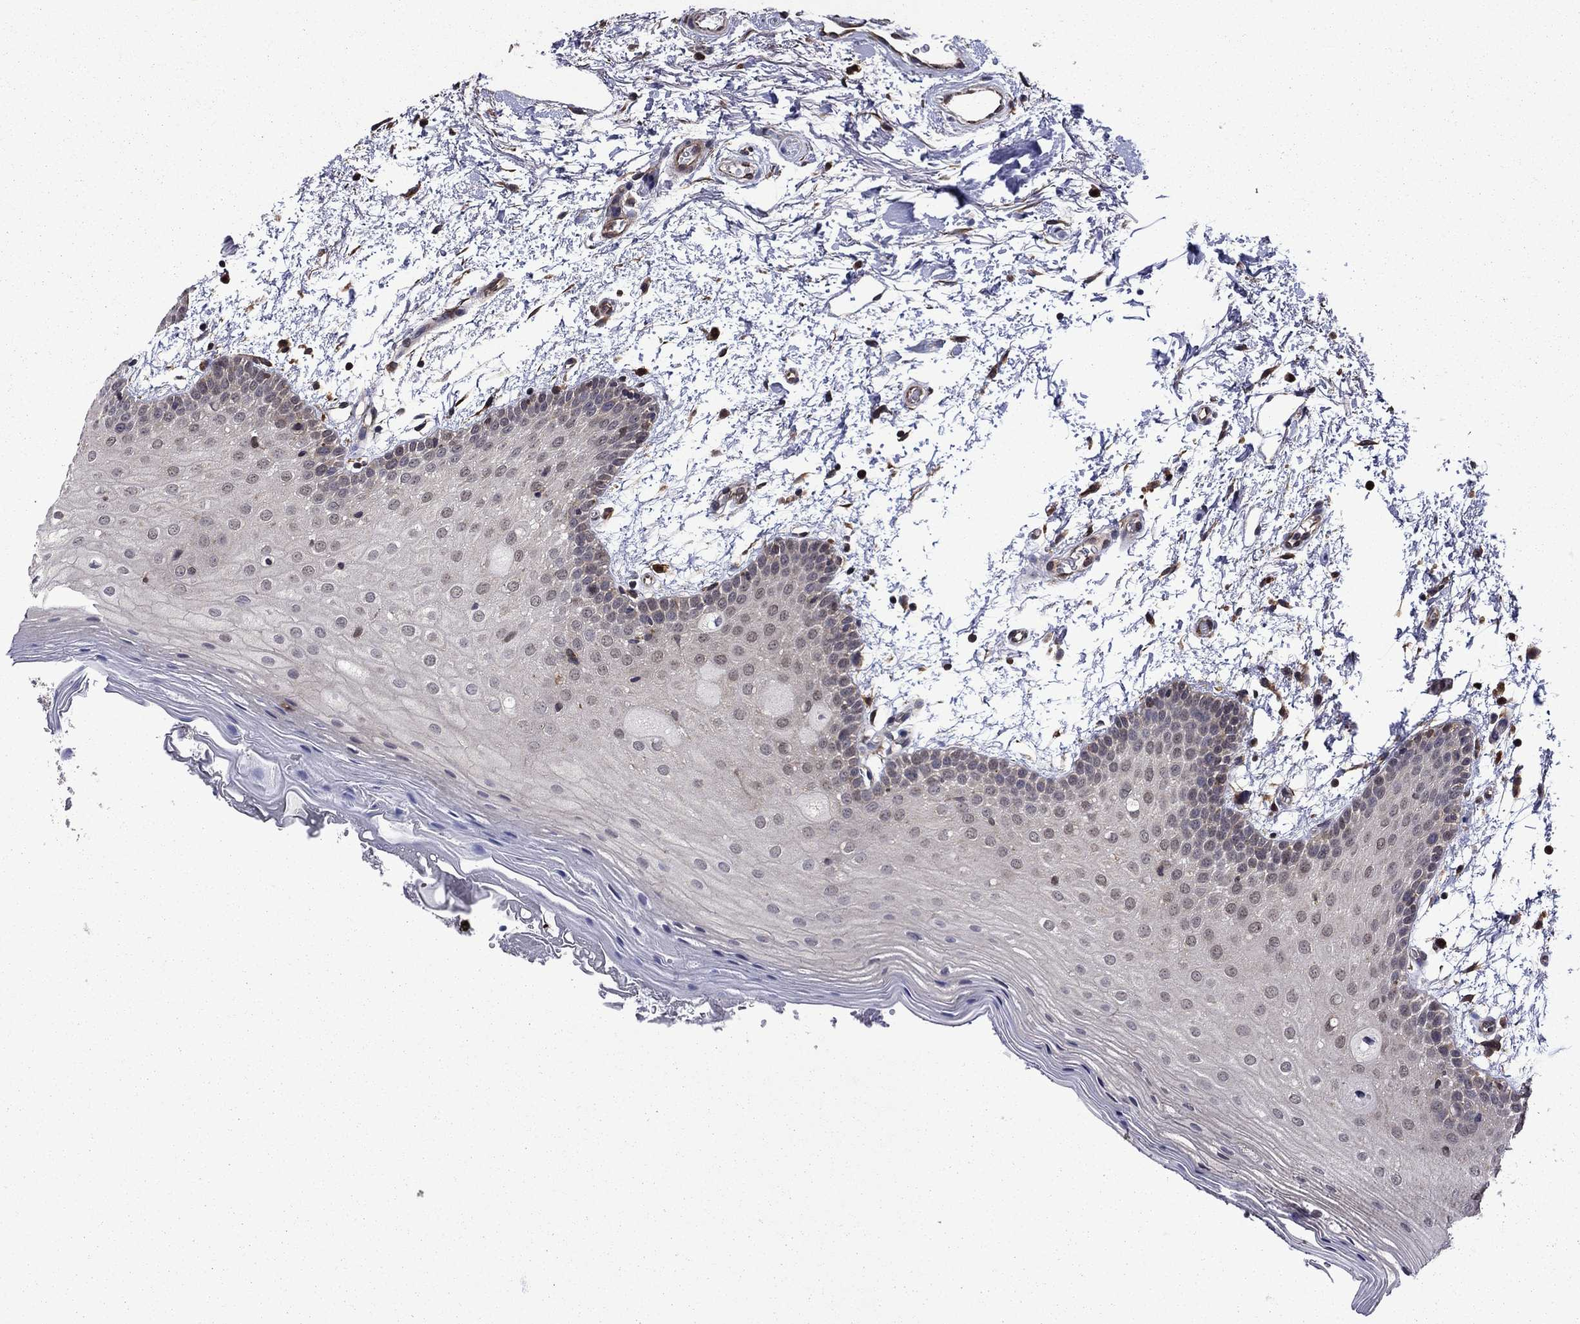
{"staining": {"intensity": "negative", "quantity": "none", "location": "none"}, "tissue": "oral mucosa", "cell_type": "Squamous epithelial cells", "image_type": "normal", "snomed": [{"axis": "morphology", "description": "Normal tissue, NOS"}, {"axis": "topography", "description": "Oral tissue"}, {"axis": "topography", "description": "Tounge, NOS"}], "caption": "The immunohistochemistry (IHC) histopathology image has no significant positivity in squamous epithelial cells of oral mucosa. (Brightfield microscopy of DAB immunohistochemistry (IHC) at high magnification).", "gene": "TPMT", "patient": {"sex": "female", "age": 86}}